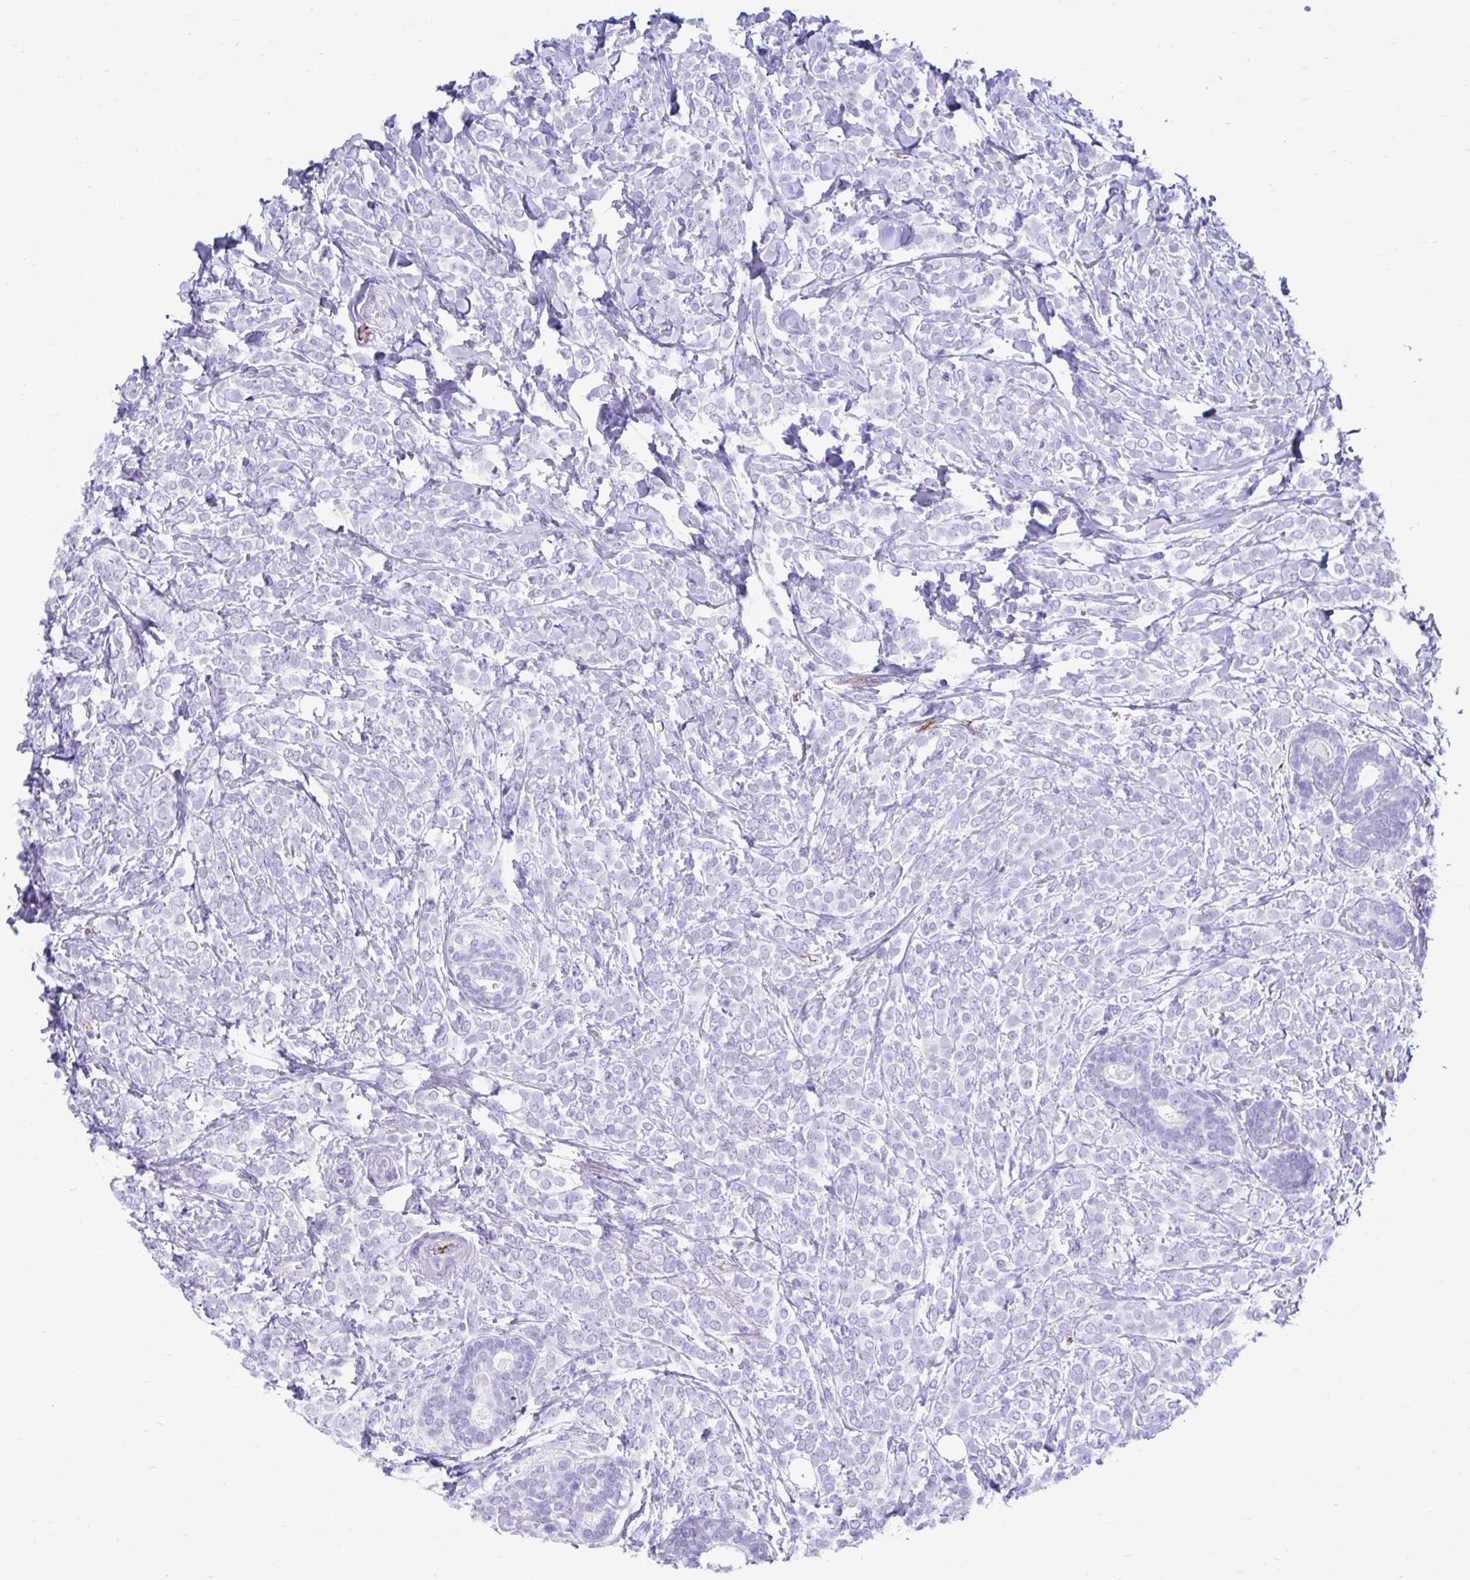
{"staining": {"intensity": "negative", "quantity": "none", "location": "none"}, "tissue": "breast cancer", "cell_type": "Tumor cells", "image_type": "cancer", "snomed": [{"axis": "morphology", "description": "Lobular carcinoma"}, {"axis": "topography", "description": "Breast"}], "caption": "The histopathology image demonstrates no significant expression in tumor cells of breast cancer (lobular carcinoma).", "gene": "SMIM9", "patient": {"sex": "female", "age": 49}}